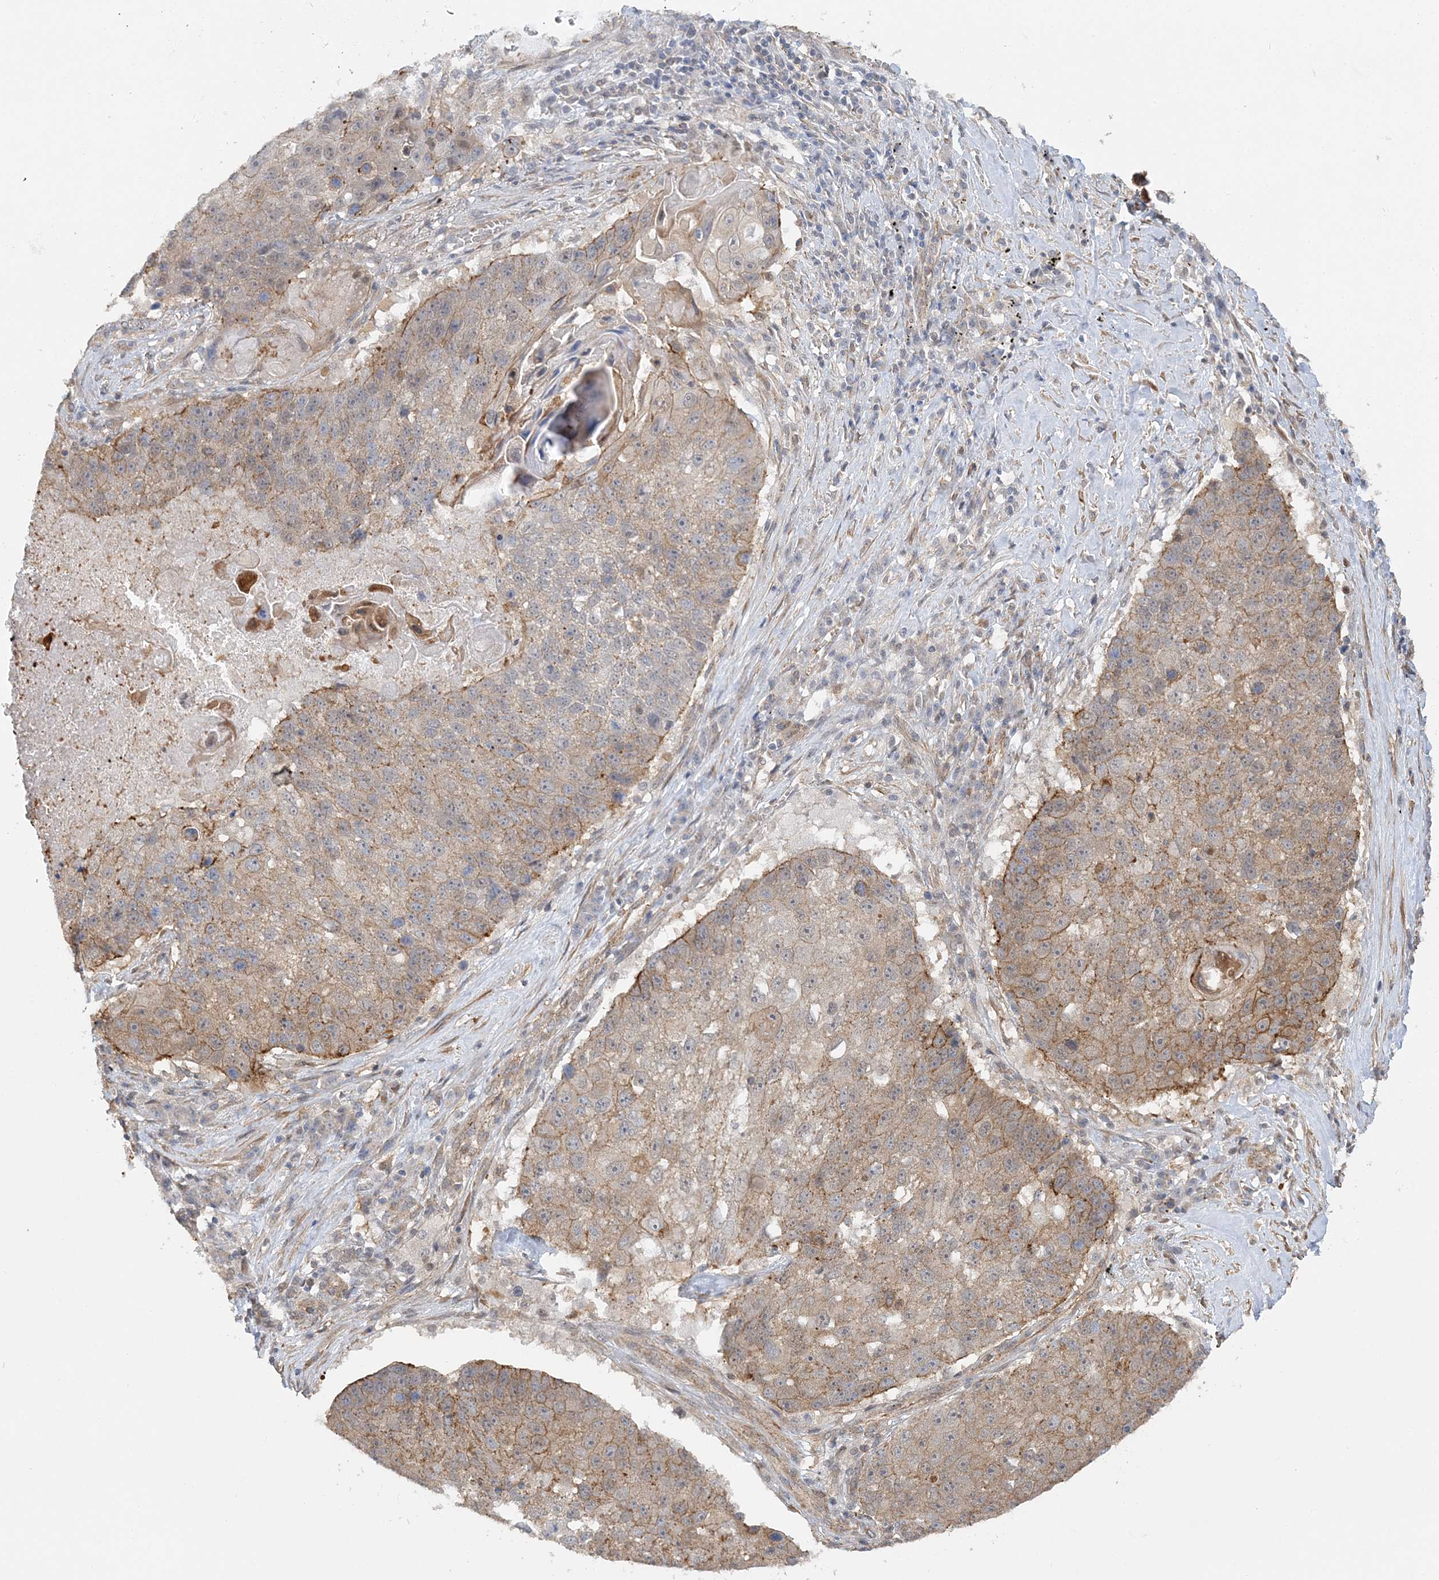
{"staining": {"intensity": "moderate", "quantity": "25%-75%", "location": "cytoplasmic/membranous"}, "tissue": "lung cancer", "cell_type": "Tumor cells", "image_type": "cancer", "snomed": [{"axis": "morphology", "description": "Squamous cell carcinoma, NOS"}, {"axis": "topography", "description": "Lung"}], "caption": "IHC of human lung squamous cell carcinoma displays medium levels of moderate cytoplasmic/membranous expression in approximately 25%-75% of tumor cells. The protein is shown in brown color, while the nuclei are stained blue.", "gene": "MAT2B", "patient": {"sex": "male", "age": 61}}